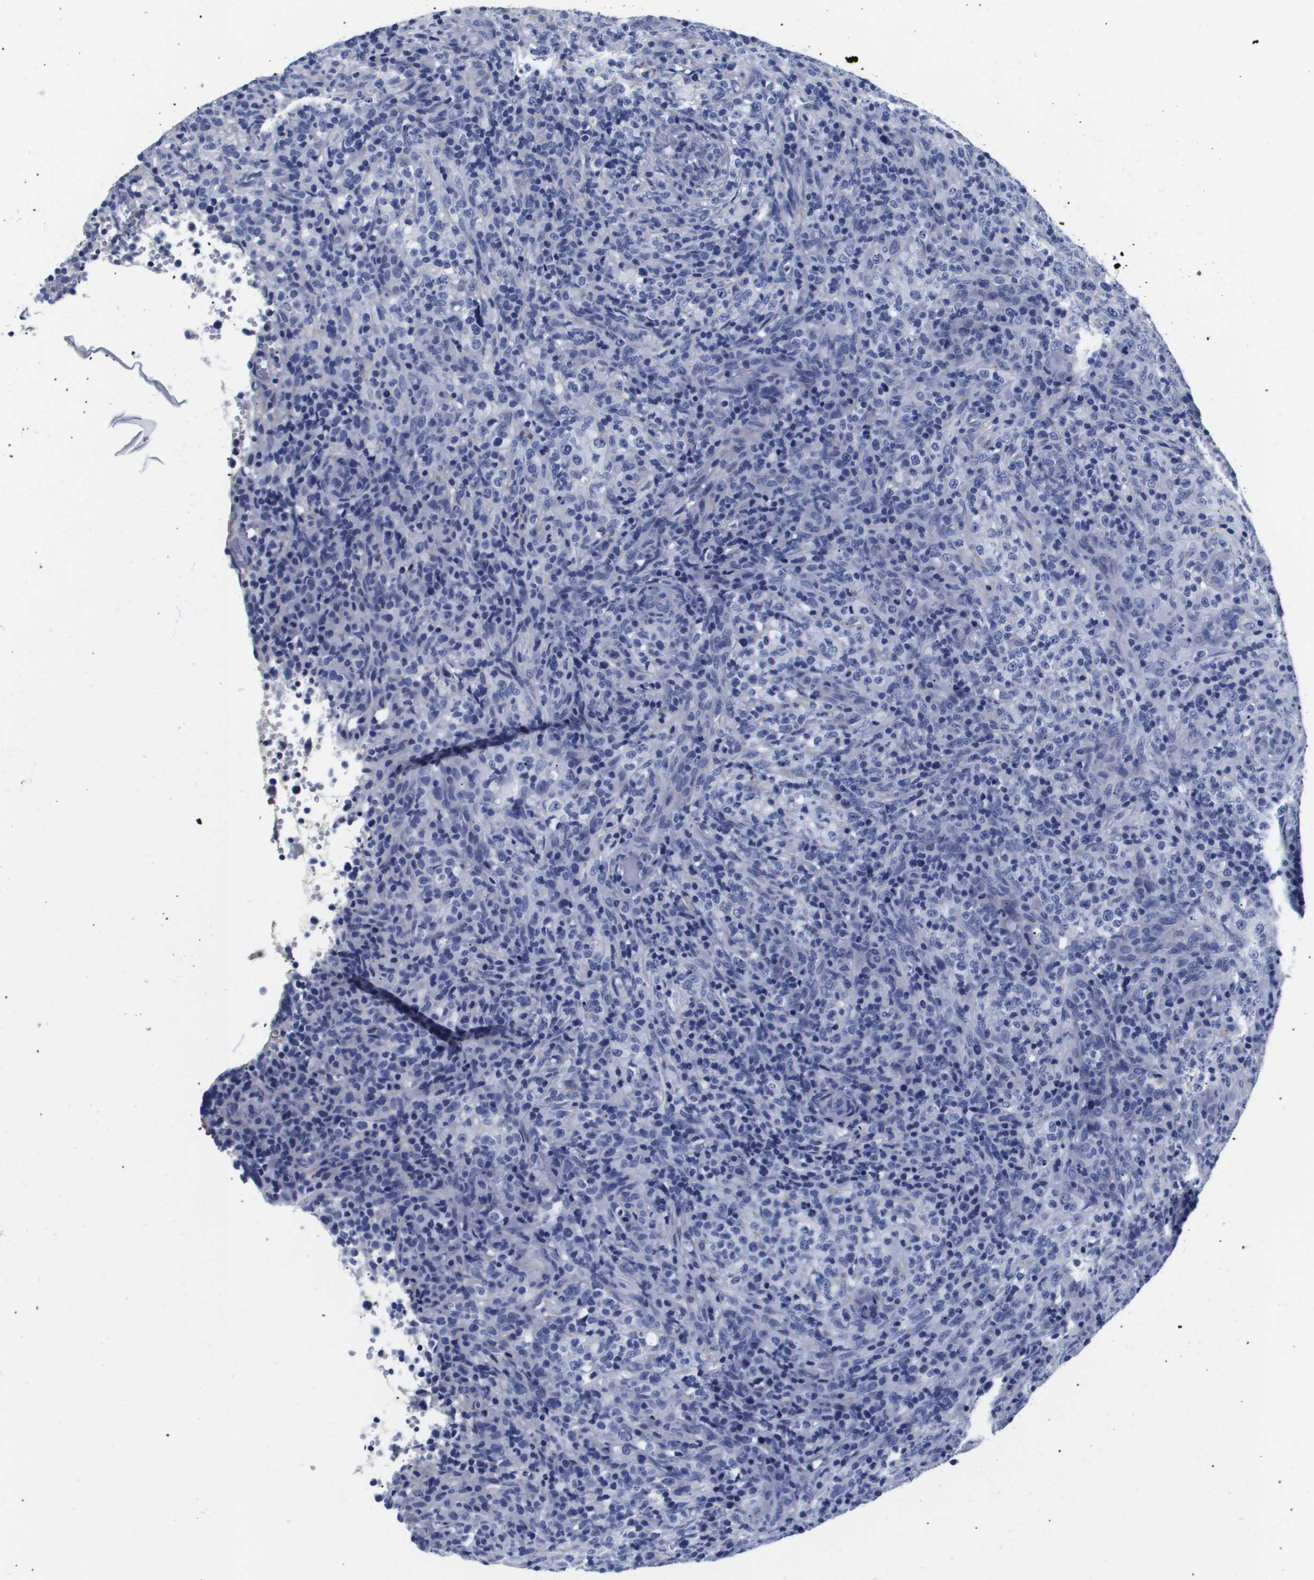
{"staining": {"intensity": "negative", "quantity": "none", "location": "none"}, "tissue": "lymphoma", "cell_type": "Tumor cells", "image_type": "cancer", "snomed": [{"axis": "morphology", "description": "Malignant lymphoma, non-Hodgkin's type, High grade"}, {"axis": "topography", "description": "Lymph node"}], "caption": "This is an IHC image of human high-grade malignant lymphoma, non-Hodgkin's type. There is no positivity in tumor cells.", "gene": "ATP6V0A4", "patient": {"sex": "female", "age": 76}}